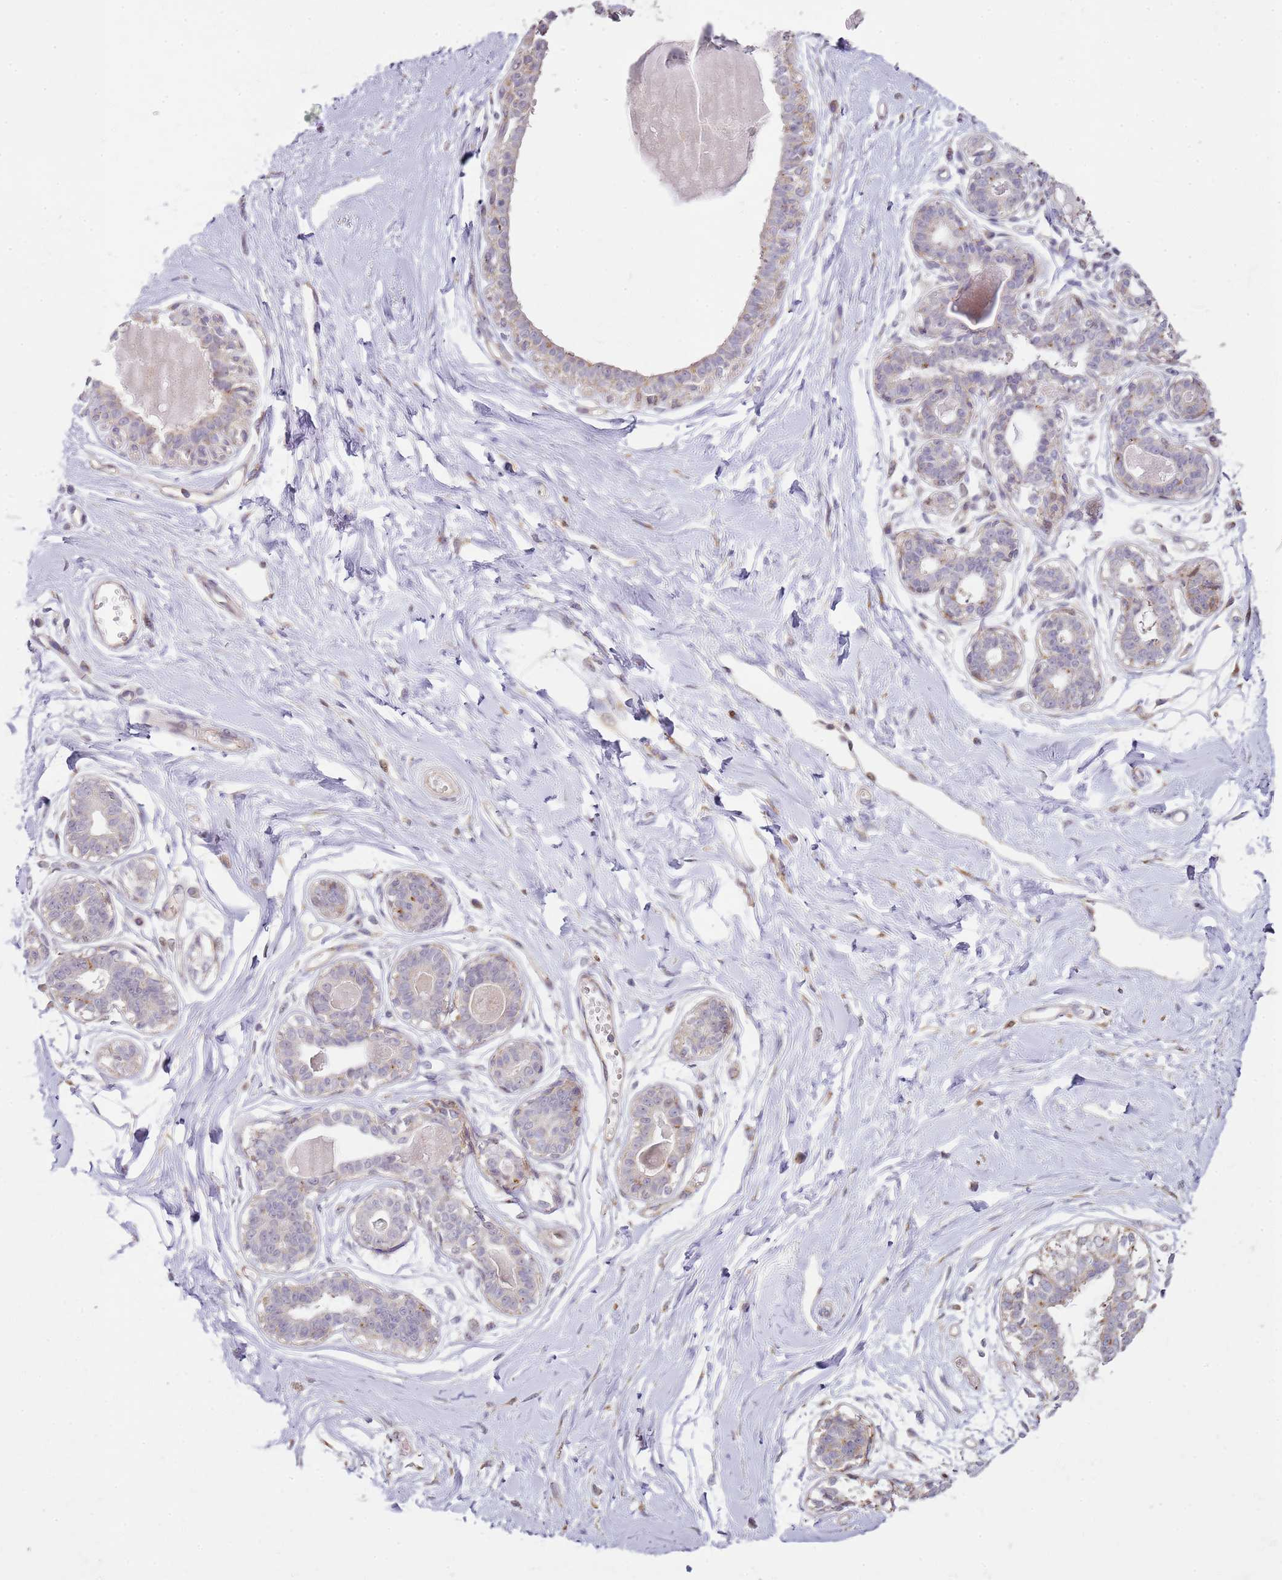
{"staining": {"intensity": "weak", "quantity": "<25%", "location": "cytoplasmic/membranous"}, "tissue": "breast", "cell_type": "Adipocytes", "image_type": "normal", "snomed": [{"axis": "morphology", "description": "Normal tissue, NOS"}, {"axis": "topography", "description": "Breast"}], "caption": "Micrograph shows no protein staining in adipocytes of unremarkable breast. (Stains: DAB (3,3'-diaminobenzidine) immunohistochemistry (IHC) with hematoxylin counter stain, Microscopy: brightfield microscopy at high magnification).", "gene": "GRAP", "patient": {"sex": "female", "age": 45}}